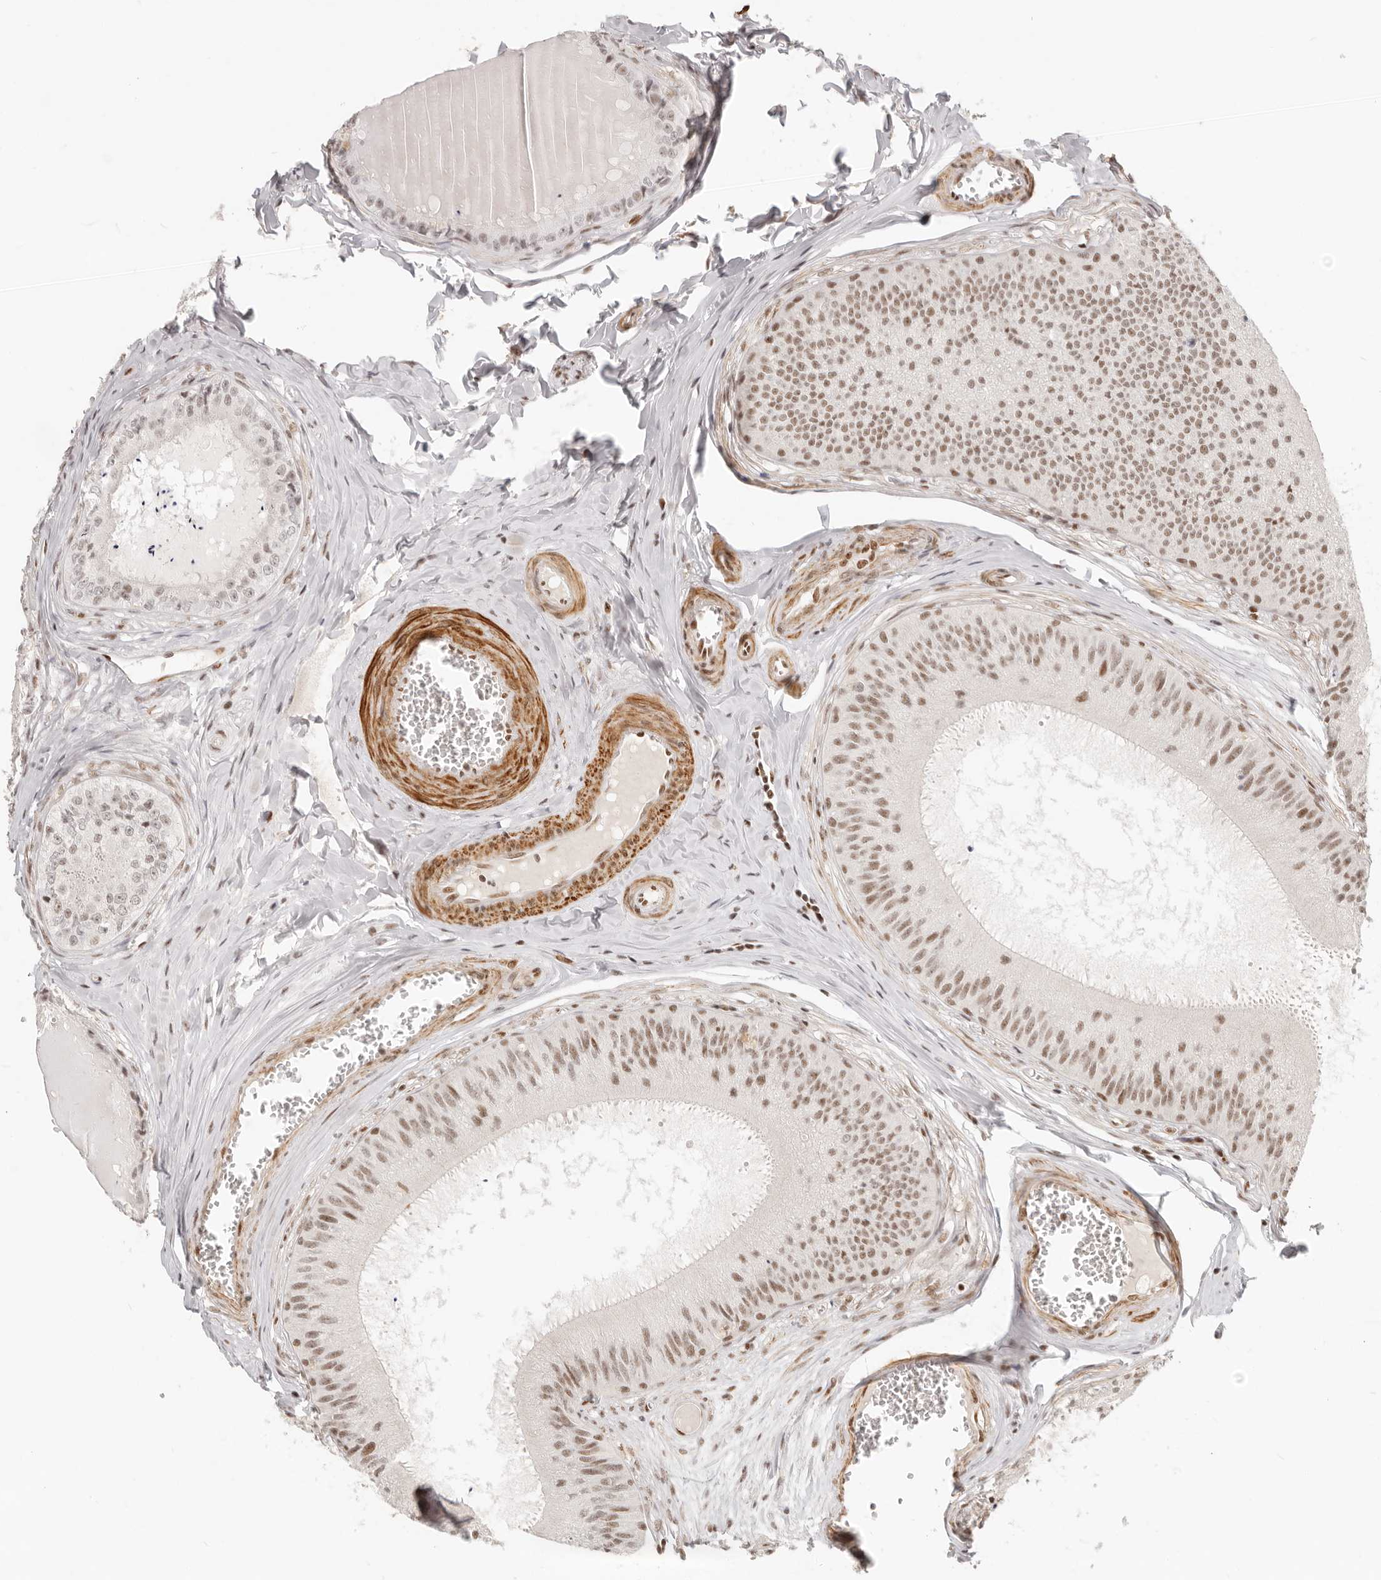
{"staining": {"intensity": "moderate", "quantity": ">75%", "location": "nuclear"}, "tissue": "epididymis", "cell_type": "Glandular cells", "image_type": "normal", "snomed": [{"axis": "morphology", "description": "Normal tissue, NOS"}, {"axis": "topography", "description": "Epididymis"}], "caption": "The micrograph reveals a brown stain indicating the presence of a protein in the nuclear of glandular cells in epididymis. (DAB (3,3'-diaminobenzidine) IHC, brown staining for protein, blue staining for nuclei).", "gene": "GABPA", "patient": {"sex": "male", "age": 31}}